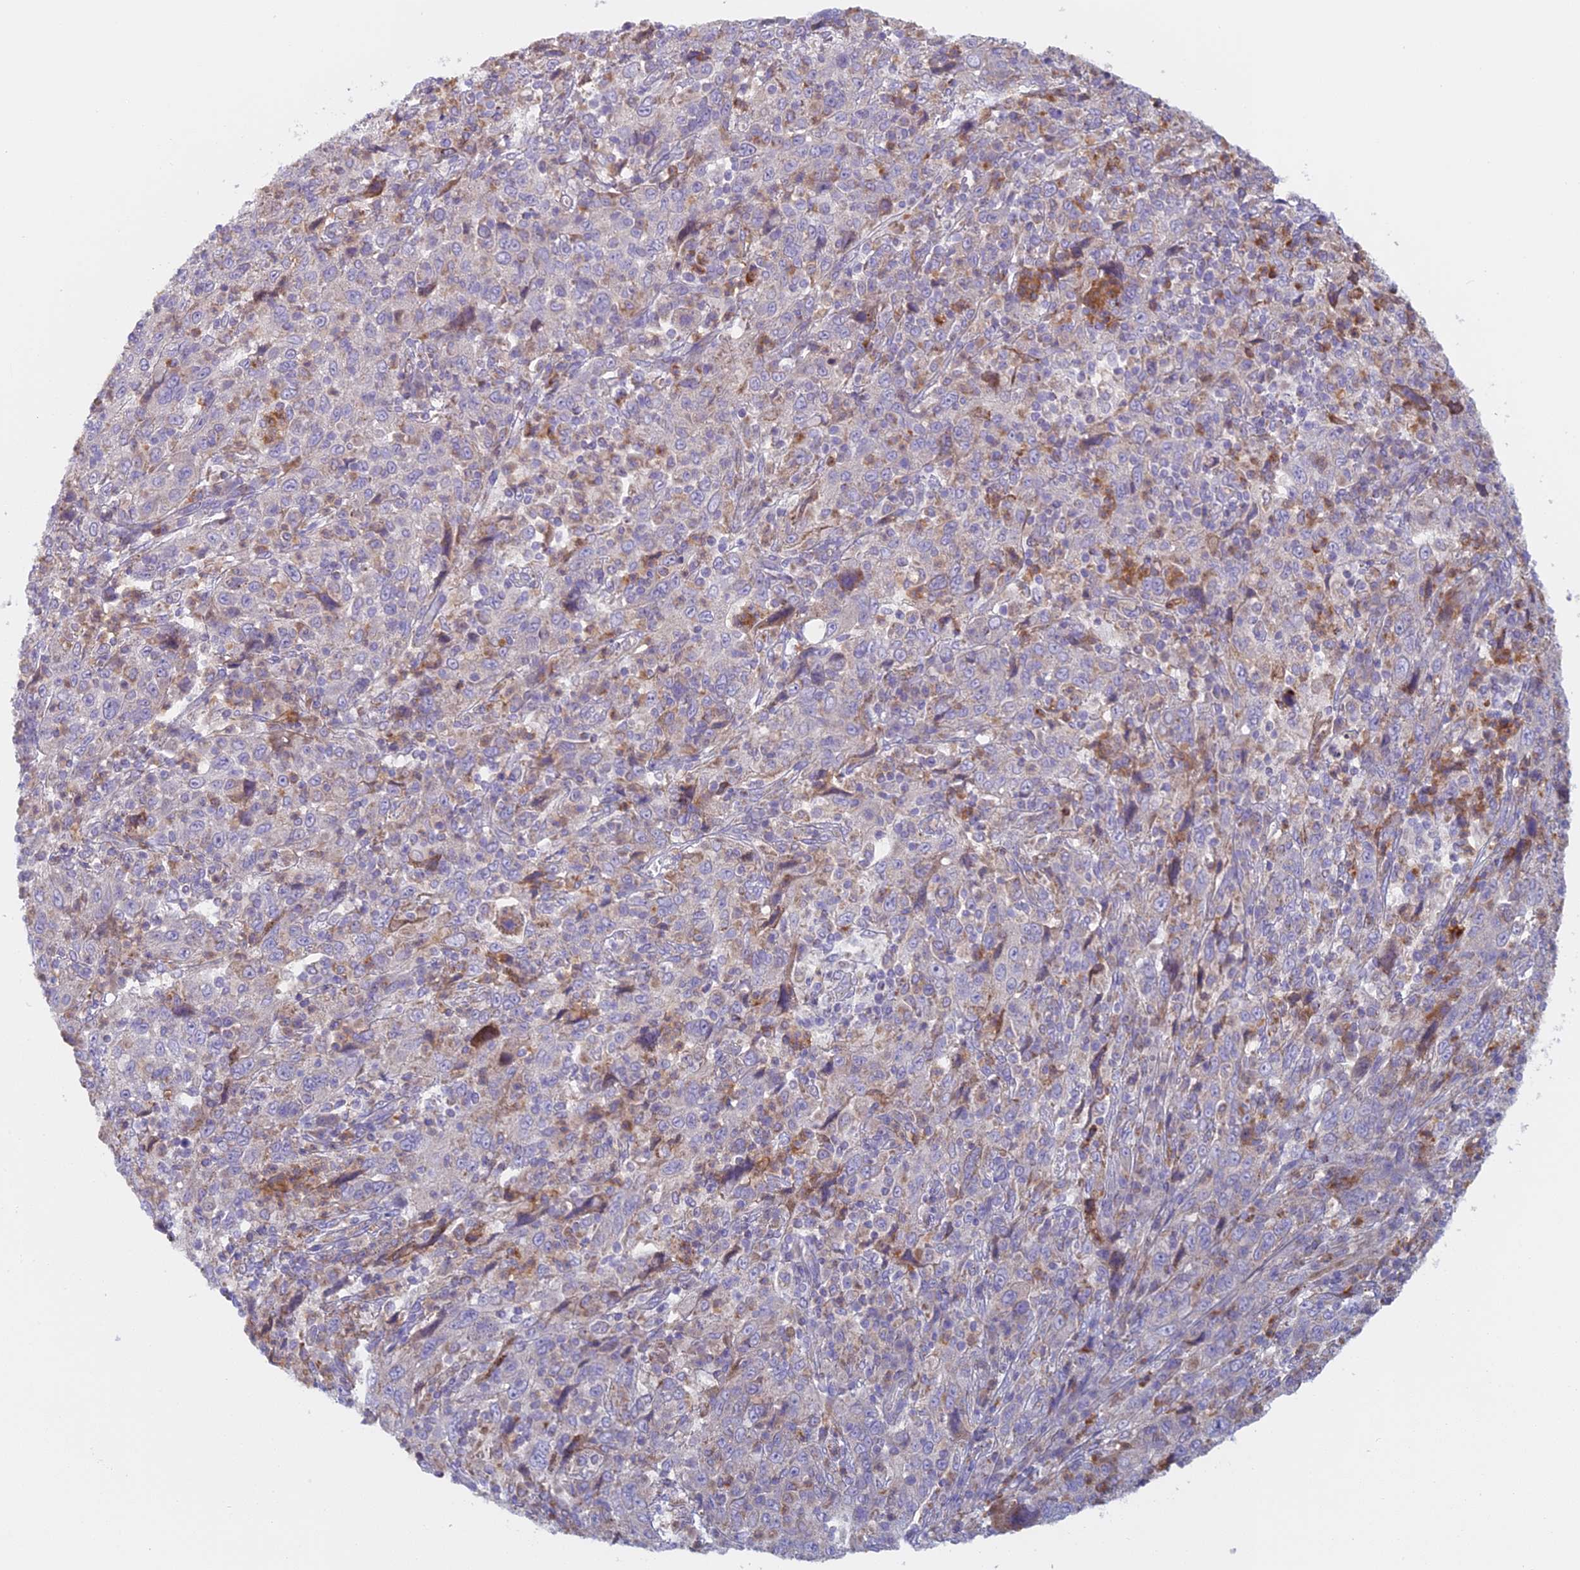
{"staining": {"intensity": "negative", "quantity": "none", "location": "none"}, "tissue": "cervical cancer", "cell_type": "Tumor cells", "image_type": "cancer", "snomed": [{"axis": "morphology", "description": "Squamous cell carcinoma, NOS"}, {"axis": "topography", "description": "Cervix"}], "caption": "There is no significant staining in tumor cells of cervical cancer (squamous cell carcinoma). Brightfield microscopy of immunohistochemistry (IHC) stained with DAB (3,3'-diaminobenzidine) (brown) and hematoxylin (blue), captured at high magnification.", "gene": "IFTAP", "patient": {"sex": "female", "age": 46}}